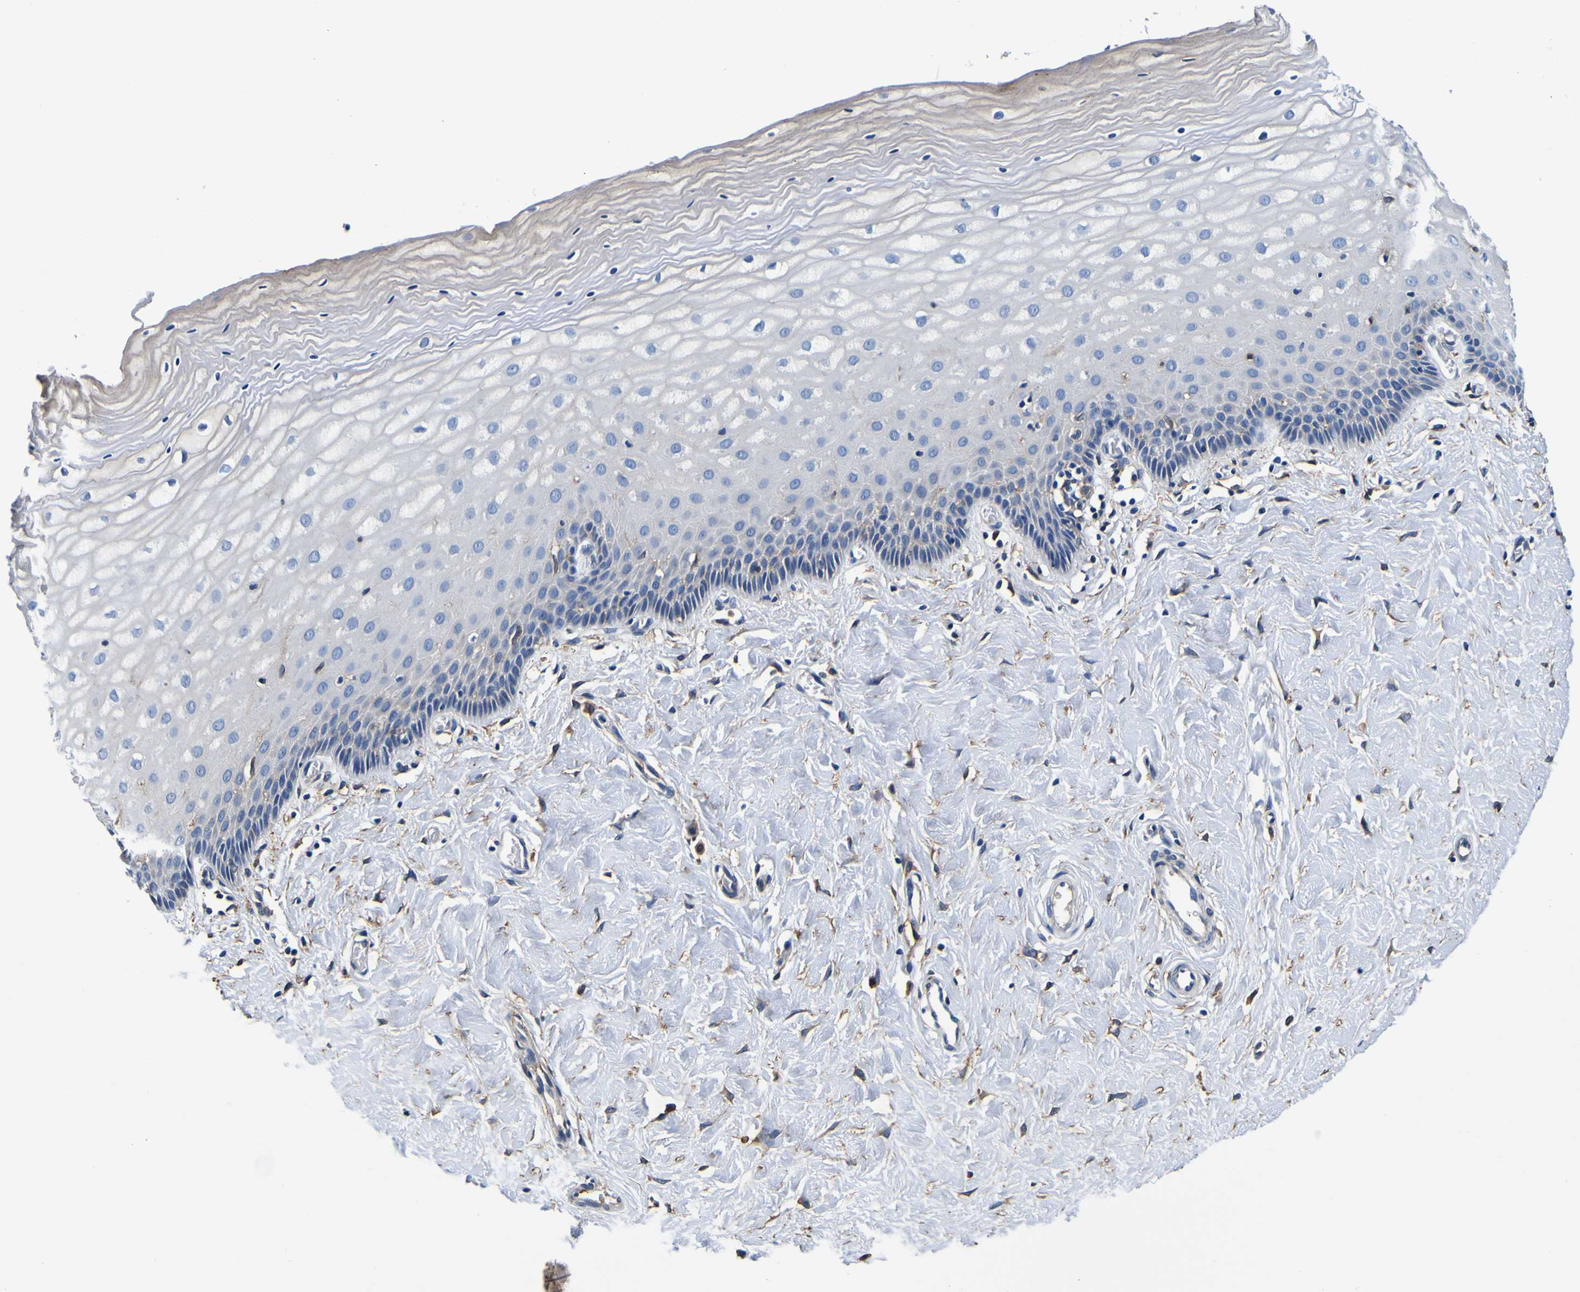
{"staining": {"intensity": "moderate", "quantity": "25%-75%", "location": "cytoplasmic/membranous"}, "tissue": "cervix", "cell_type": "Glandular cells", "image_type": "normal", "snomed": [{"axis": "morphology", "description": "Normal tissue, NOS"}, {"axis": "topography", "description": "Cervix"}], "caption": "The immunohistochemical stain highlights moderate cytoplasmic/membranous positivity in glandular cells of normal cervix. The staining was performed using DAB (3,3'-diaminobenzidine), with brown indicating positive protein expression. Nuclei are stained blue with hematoxylin.", "gene": "PXDN", "patient": {"sex": "female", "age": 55}}